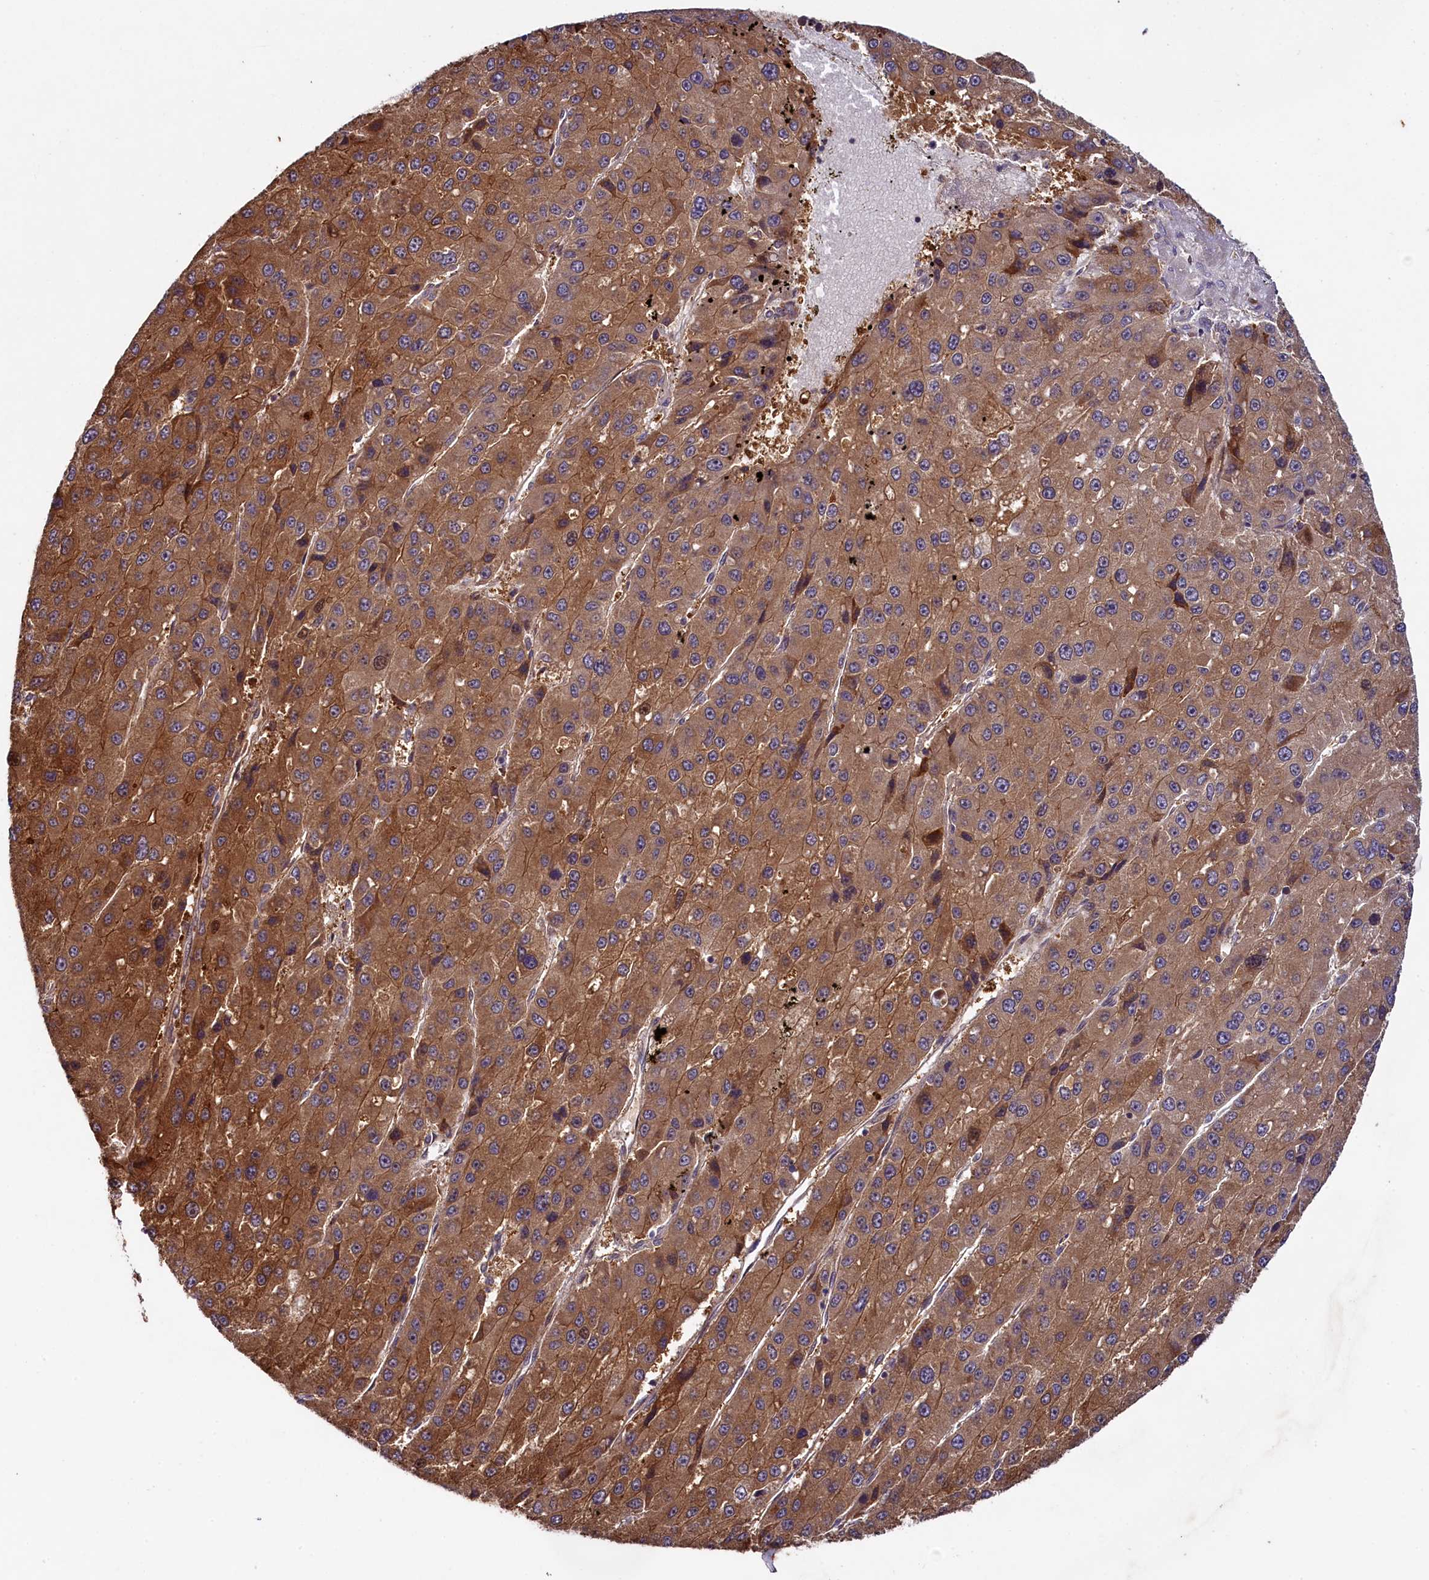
{"staining": {"intensity": "strong", "quantity": ">75%", "location": "cytoplasmic/membranous"}, "tissue": "liver cancer", "cell_type": "Tumor cells", "image_type": "cancer", "snomed": [{"axis": "morphology", "description": "Carcinoma, Hepatocellular, NOS"}, {"axis": "topography", "description": "Liver"}], "caption": "This histopathology image reveals immunohistochemistry staining of human liver cancer (hepatocellular carcinoma), with high strong cytoplasmic/membranous staining in approximately >75% of tumor cells.", "gene": "CCDC102A", "patient": {"sex": "female", "age": 73}}